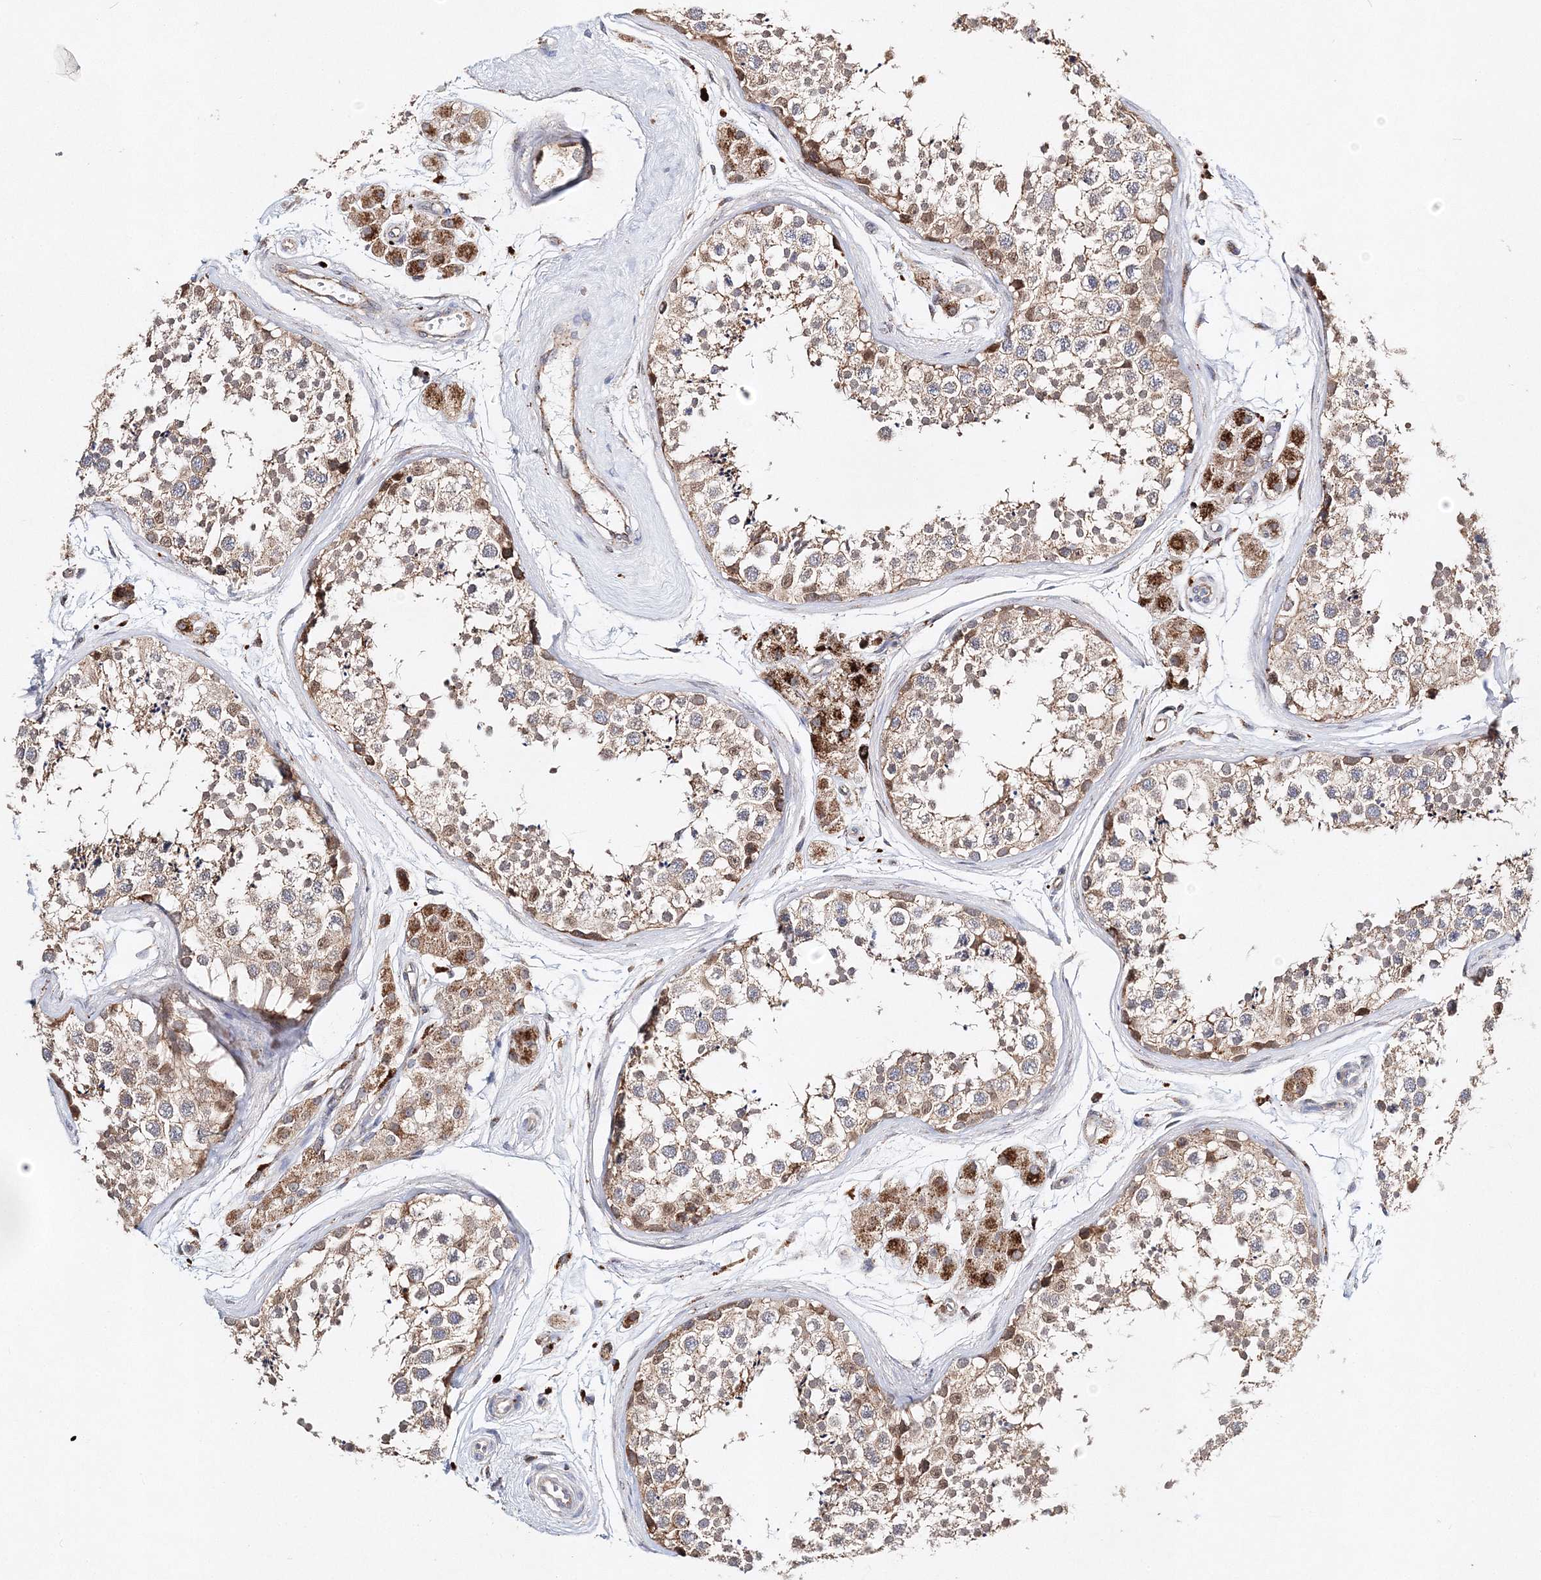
{"staining": {"intensity": "moderate", "quantity": ">75%", "location": "cytoplasmic/membranous"}, "tissue": "testis", "cell_type": "Cells in seminiferous ducts", "image_type": "normal", "snomed": [{"axis": "morphology", "description": "Normal tissue, NOS"}, {"axis": "topography", "description": "Testis"}], "caption": "Brown immunohistochemical staining in benign human testis displays moderate cytoplasmic/membranous expression in approximately >75% of cells in seminiferous ducts. The protein of interest is stained brown, and the nuclei are stained in blue (DAB IHC with brightfield microscopy, high magnification).", "gene": "C3orf38", "patient": {"sex": "male", "age": 56}}